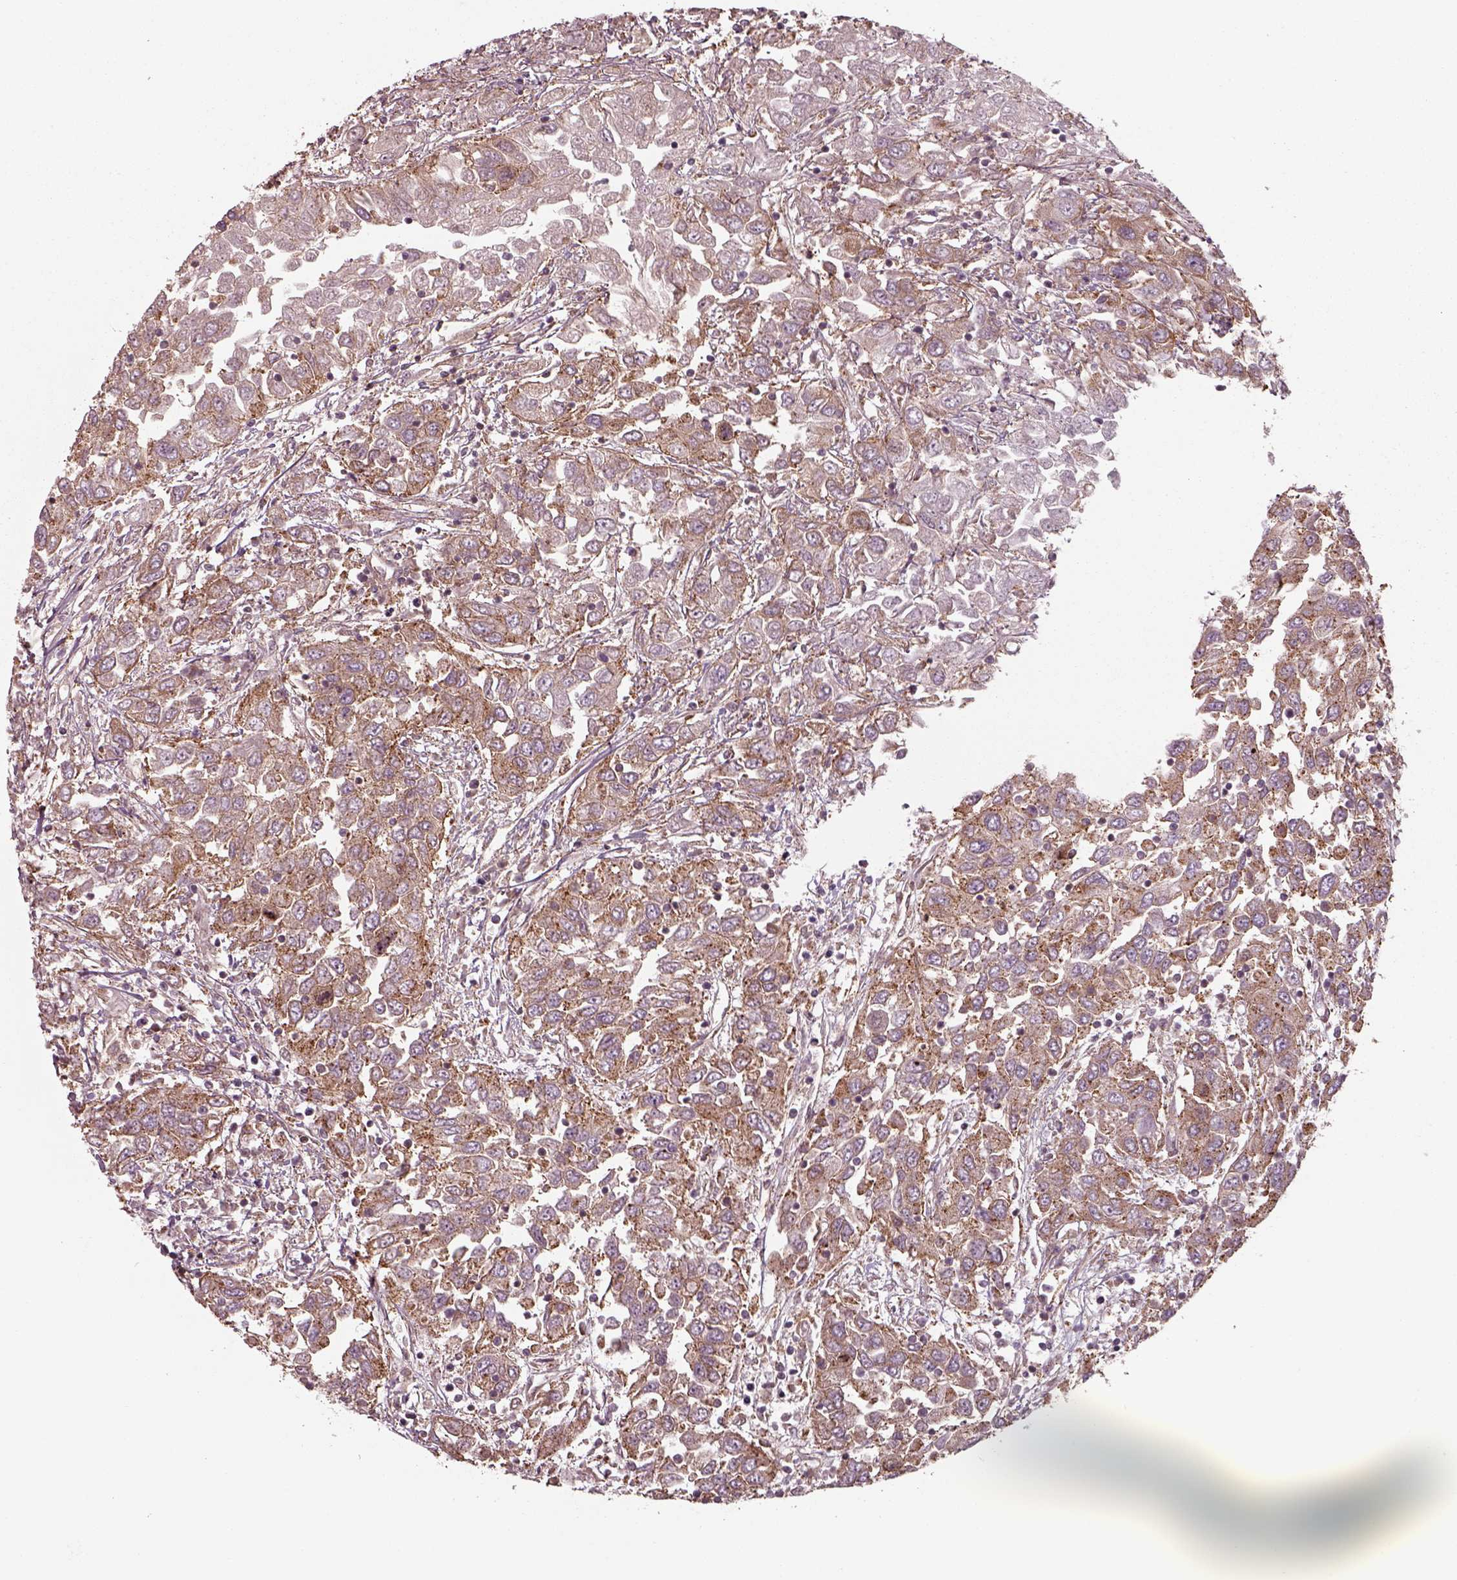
{"staining": {"intensity": "moderate", "quantity": ">75%", "location": "cytoplasmic/membranous"}, "tissue": "urothelial cancer", "cell_type": "Tumor cells", "image_type": "cancer", "snomed": [{"axis": "morphology", "description": "Urothelial carcinoma, High grade"}, {"axis": "topography", "description": "Urinary bladder"}], "caption": "About >75% of tumor cells in human high-grade urothelial carcinoma reveal moderate cytoplasmic/membranous protein expression as visualized by brown immunohistochemical staining.", "gene": "CHMP3", "patient": {"sex": "male", "age": 76}}